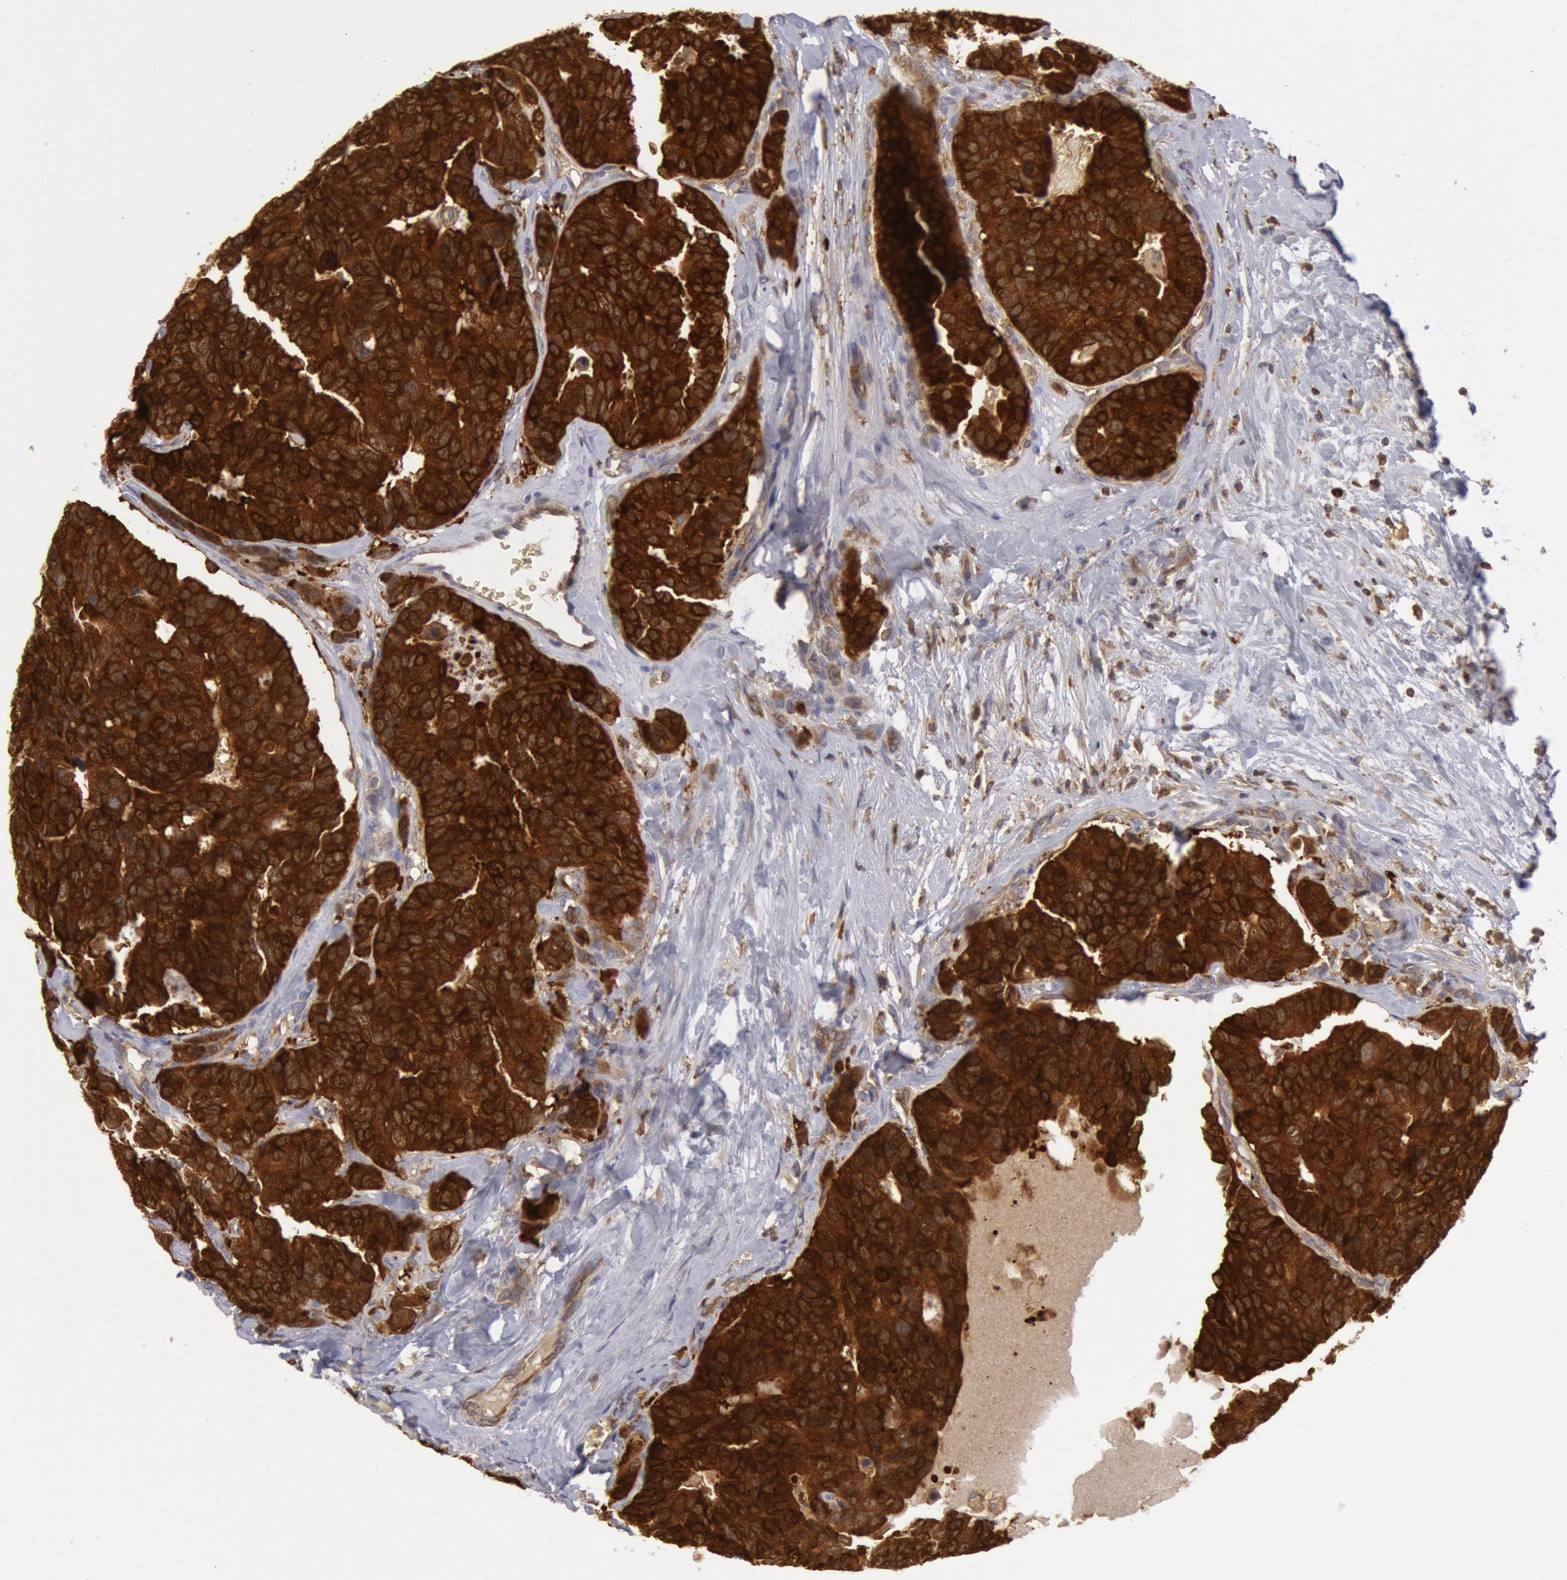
{"staining": {"intensity": "strong", "quantity": ">75%", "location": "cytoplasmic/membranous"}, "tissue": "breast cancer", "cell_type": "Tumor cells", "image_type": "cancer", "snomed": [{"axis": "morphology", "description": "Duct carcinoma"}, {"axis": "topography", "description": "Breast"}], "caption": "Brown immunohistochemical staining in infiltrating ductal carcinoma (breast) reveals strong cytoplasmic/membranous expression in approximately >75% of tumor cells. (IHC, brightfield microscopy, high magnification).", "gene": "IKBKB", "patient": {"sex": "female", "age": 69}}